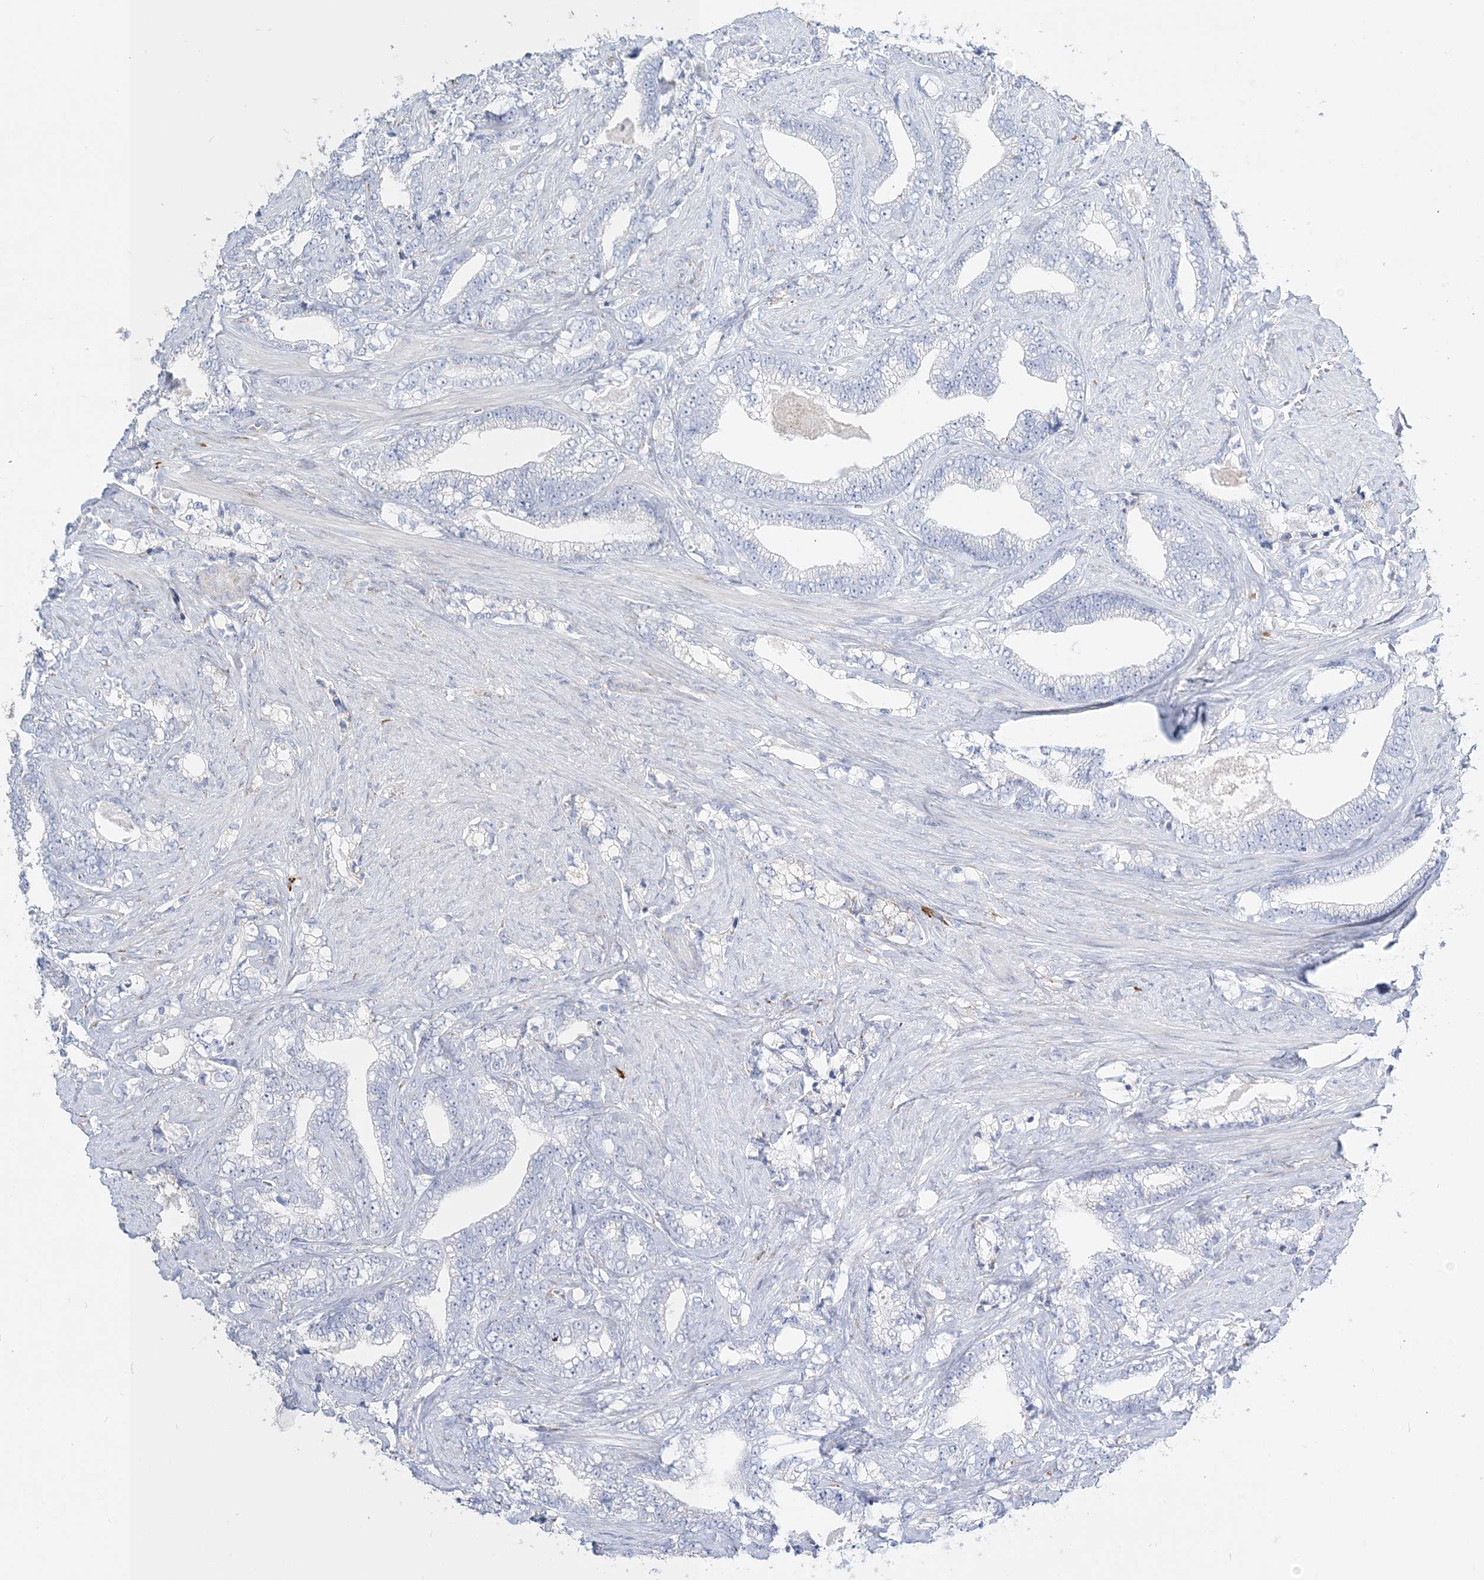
{"staining": {"intensity": "negative", "quantity": "none", "location": "none"}, "tissue": "prostate cancer", "cell_type": "Tumor cells", "image_type": "cancer", "snomed": [{"axis": "morphology", "description": "Adenocarcinoma, High grade"}, {"axis": "topography", "description": "Prostate and seminal vesicle, NOS"}], "caption": "This micrograph is of high-grade adenocarcinoma (prostate) stained with IHC to label a protein in brown with the nuclei are counter-stained blue. There is no positivity in tumor cells. (Stains: DAB IHC with hematoxylin counter stain, Microscopy: brightfield microscopy at high magnification).", "gene": "TSPYL6", "patient": {"sex": "male", "age": 67}}